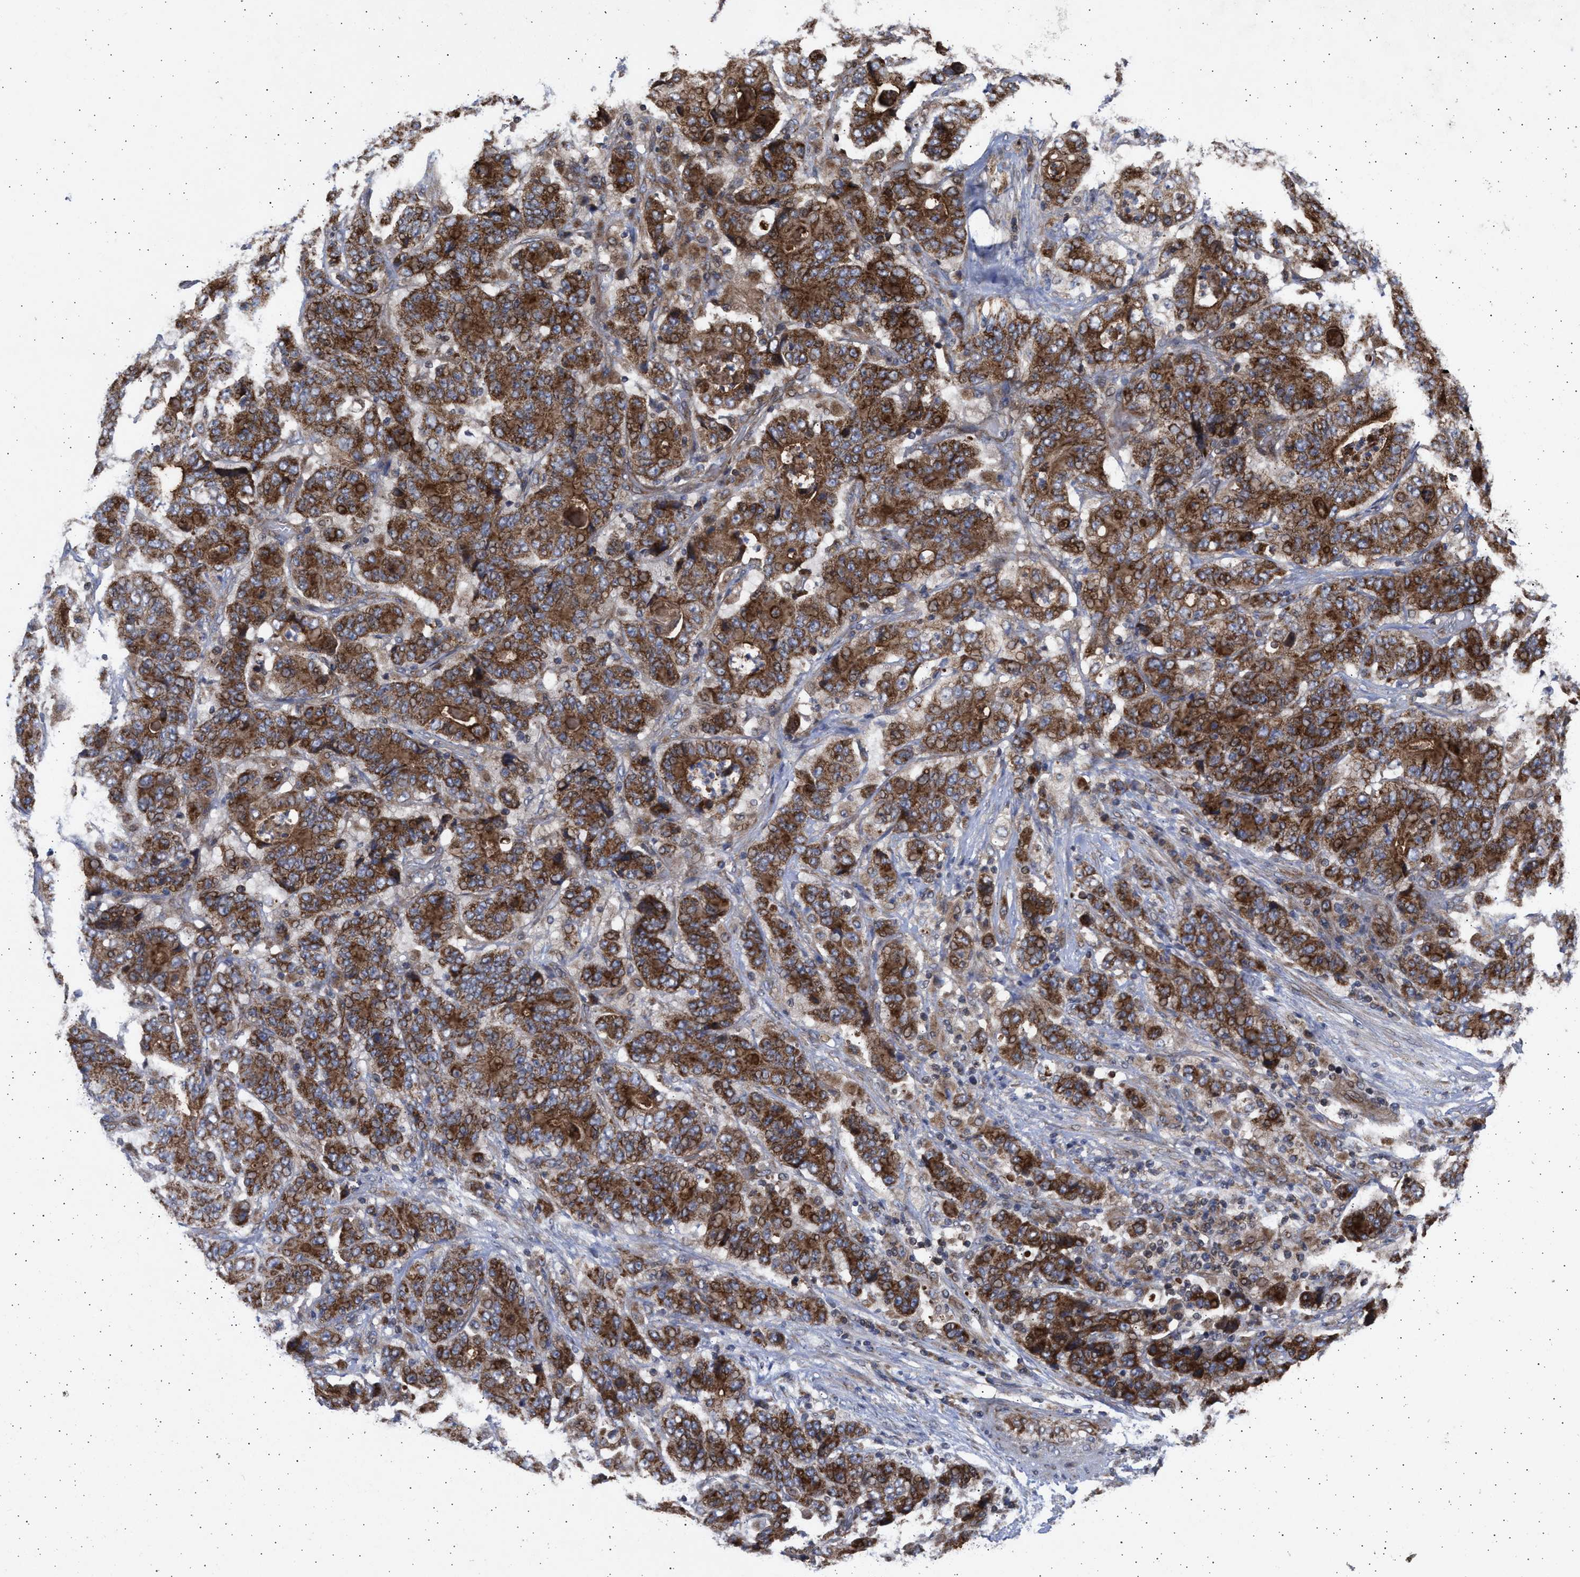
{"staining": {"intensity": "strong", "quantity": ">75%", "location": "cytoplasmic/membranous"}, "tissue": "stomach cancer", "cell_type": "Tumor cells", "image_type": "cancer", "snomed": [{"axis": "morphology", "description": "Adenocarcinoma, NOS"}, {"axis": "topography", "description": "Stomach"}], "caption": "Brown immunohistochemical staining in stomach cancer displays strong cytoplasmic/membranous staining in approximately >75% of tumor cells.", "gene": "TTC19", "patient": {"sex": "female", "age": 73}}